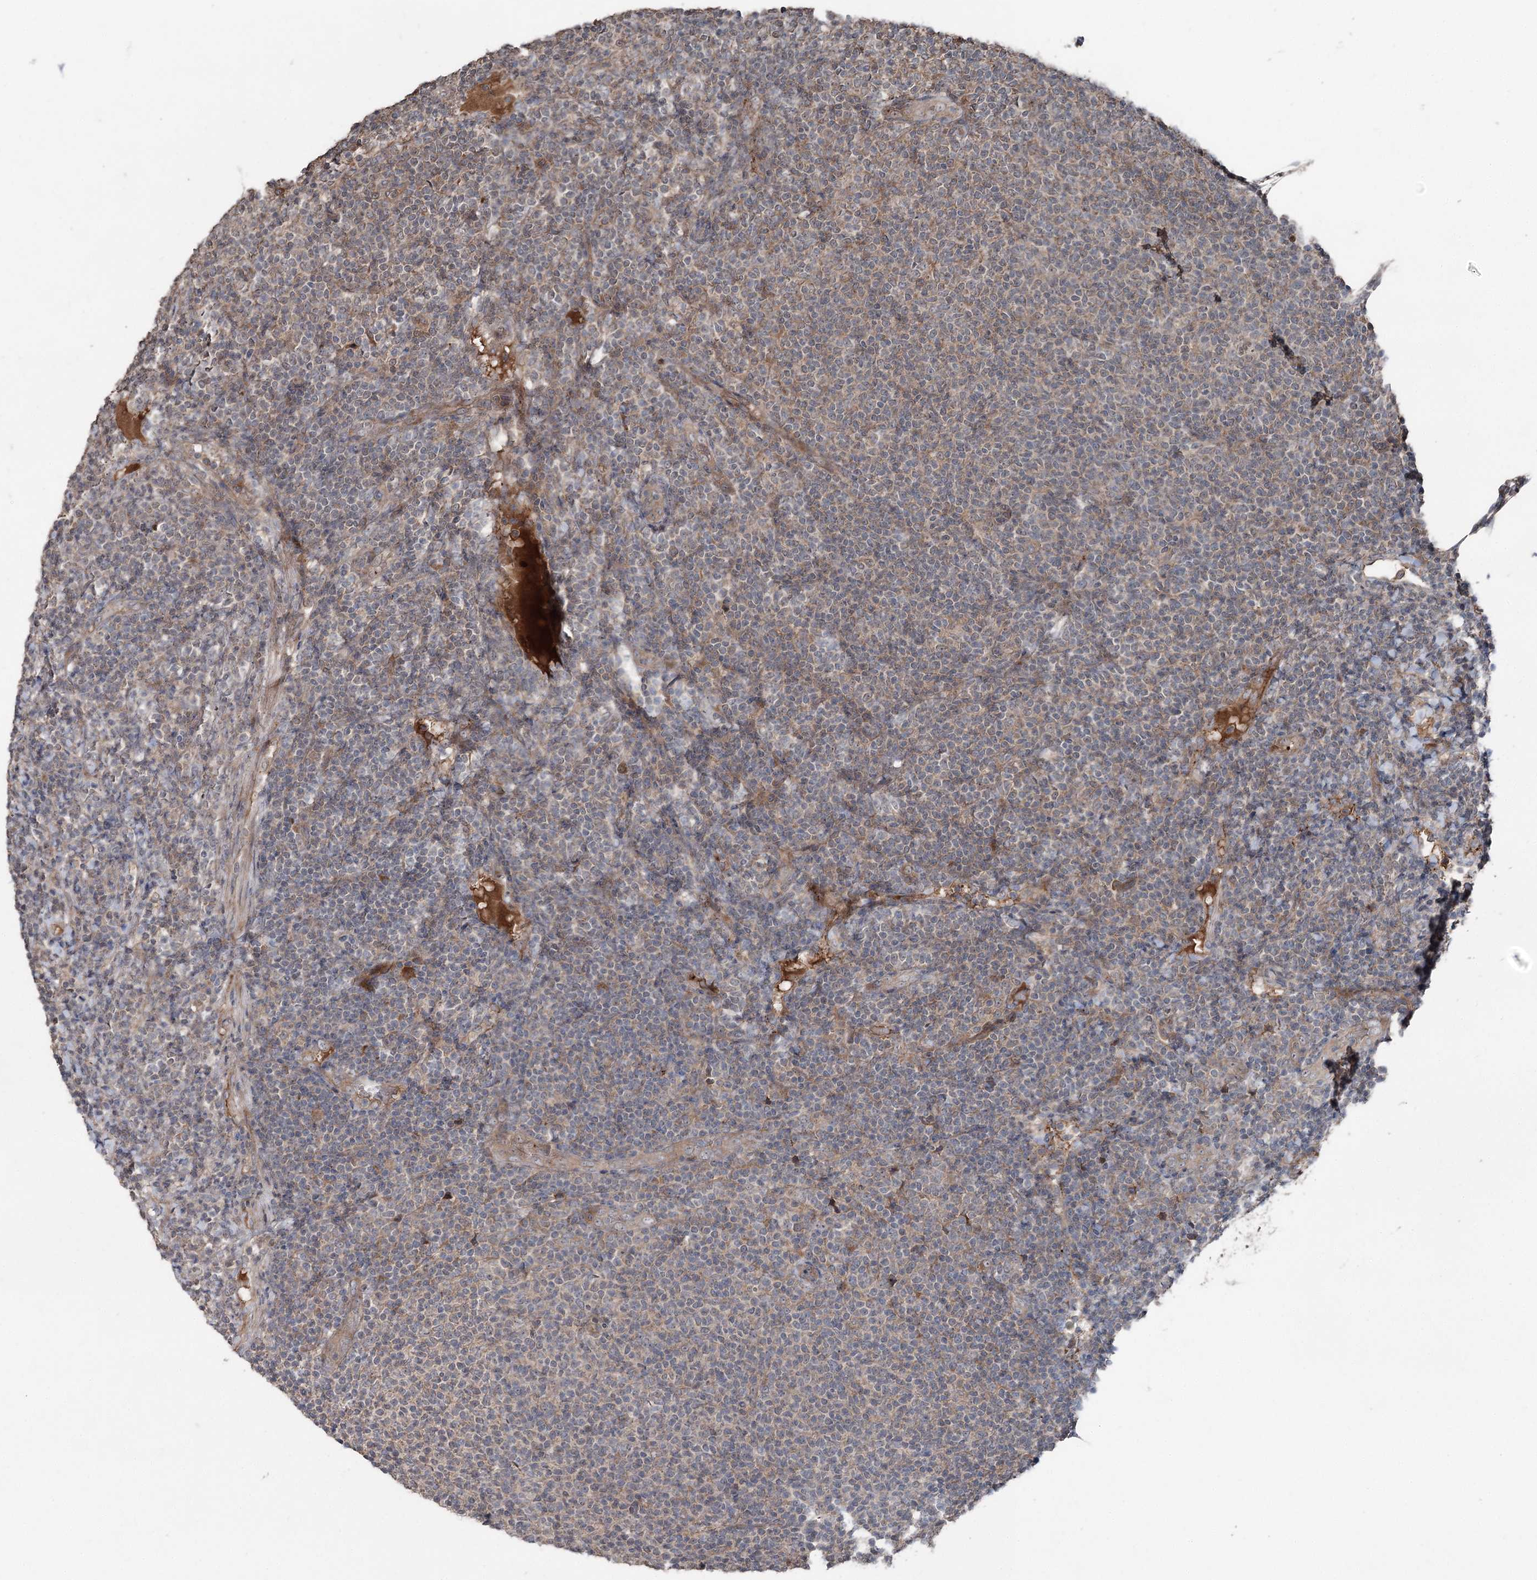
{"staining": {"intensity": "weak", "quantity": "25%-75%", "location": "cytoplasmic/membranous"}, "tissue": "lymphoma", "cell_type": "Tumor cells", "image_type": "cancer", "snomed": [{"axis": "morphology", "description": "Malignant lymphoma, non-Hodgkin's type, Low grade"}, {"axis": "topography", "description": "Lymph node"}], "caption": "IHC (DAB) staining of human lymphoma reveals weak cytoplasmic/membranous protein expression in about 25%-75% of tumor cells.", "gene": "MAPK8IP2", "patient": {"sex": "male", "age": 66}}